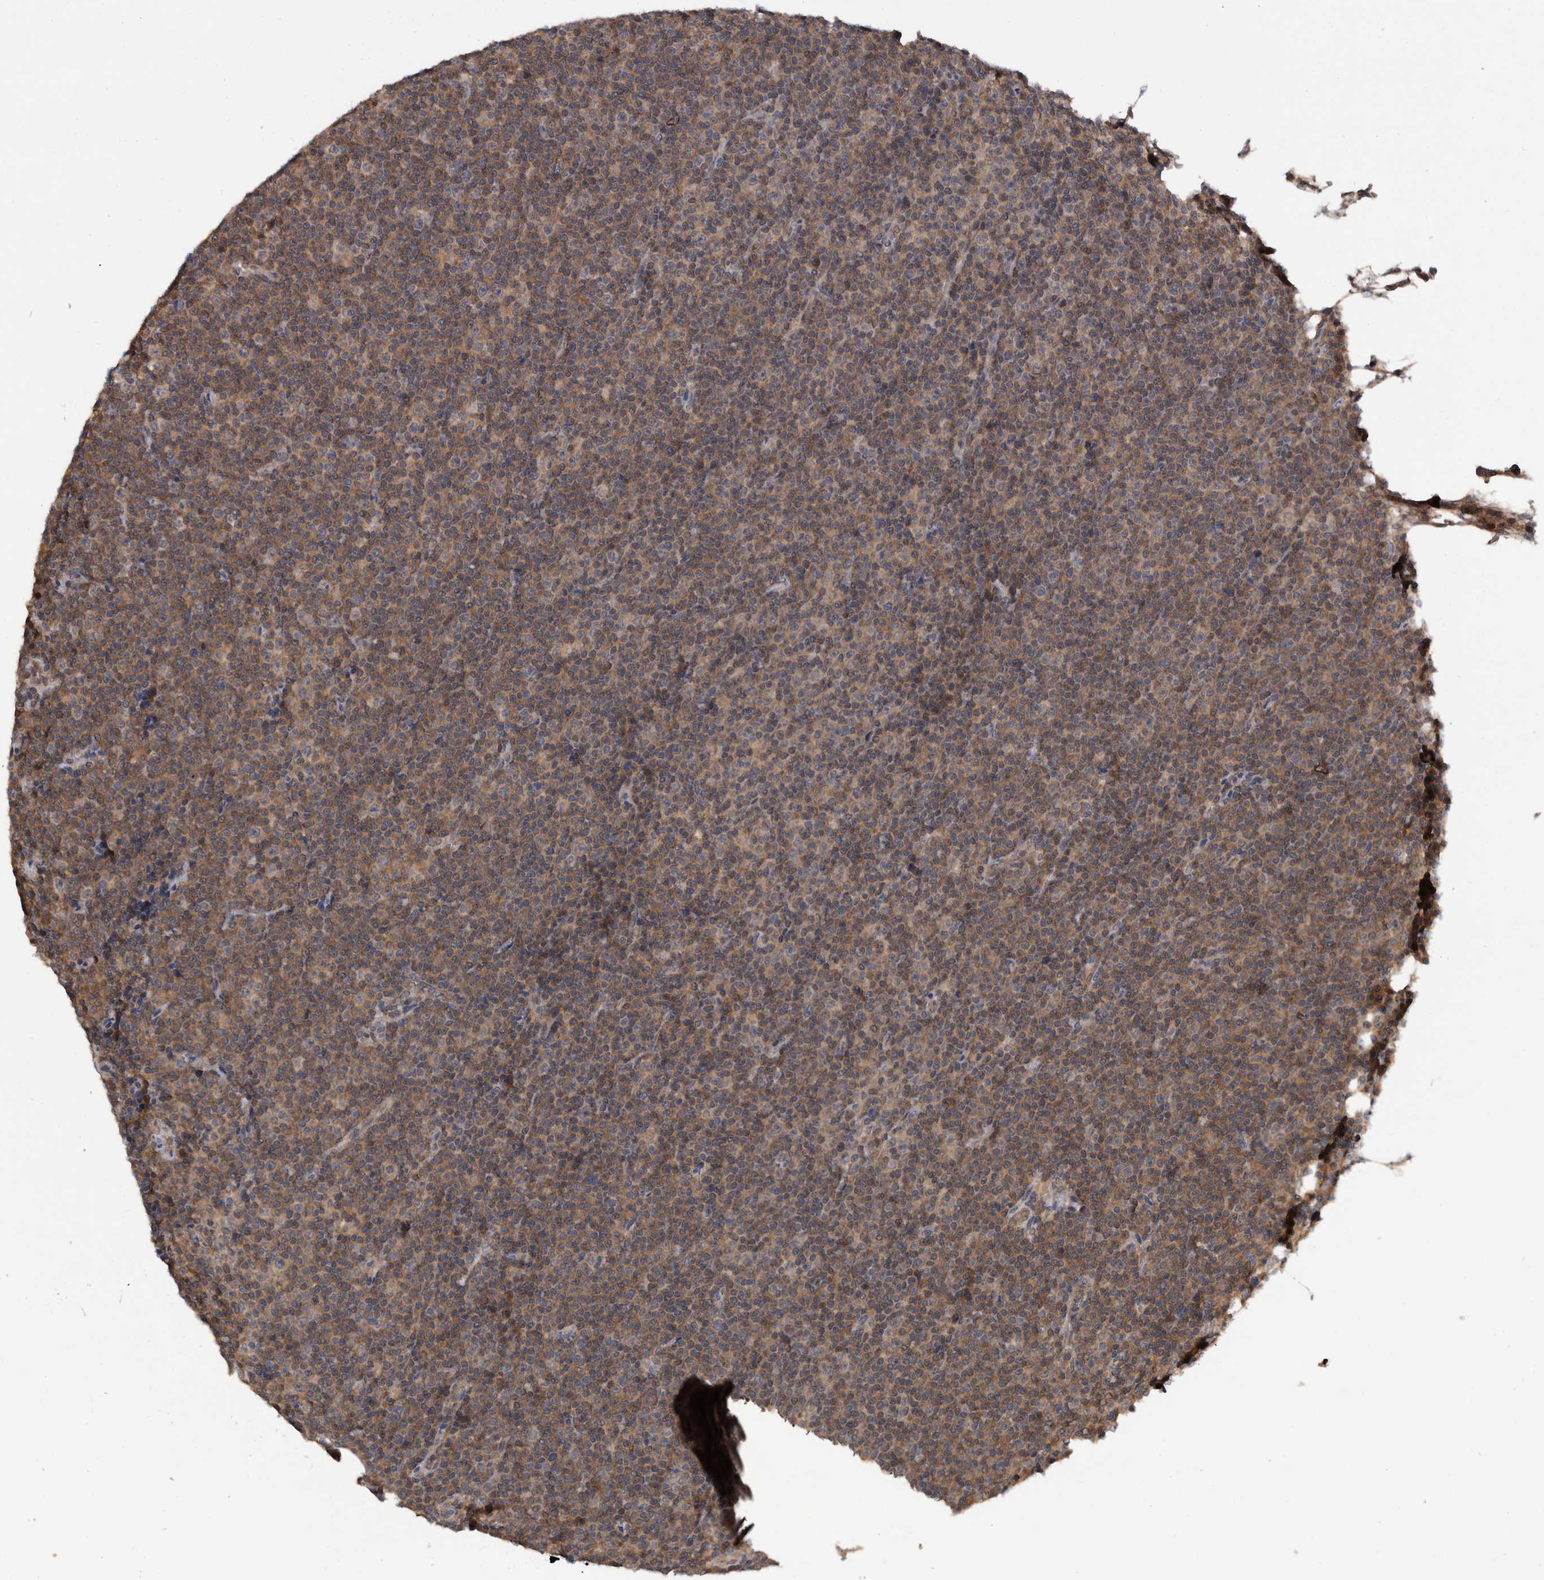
{"staining": {"intensity": "weak", "quantity": ">75%", "location": "cytoplasmic/membranous"}, "tissue": "lymphoma", "cell_type": "Tumor cells", "image_type": "cancer", "snomed": [{"axis": "morphology", "description": "Malignant lymphoma, non-Hodgkin's type, Low grade"}, {"axis": "topography", "description": "Lymph node"}], "caption": "IHC image of neoplastic tissue: lymphoma stained using IHC shows low levels of weak protein expression localized specifically in the cytoplasmic/membranous of tumor cells, appearing as a cytoplasmic/membranous brown color.", "gene": "PLPBP", "patient": {"sex": "female", "age": 67}}